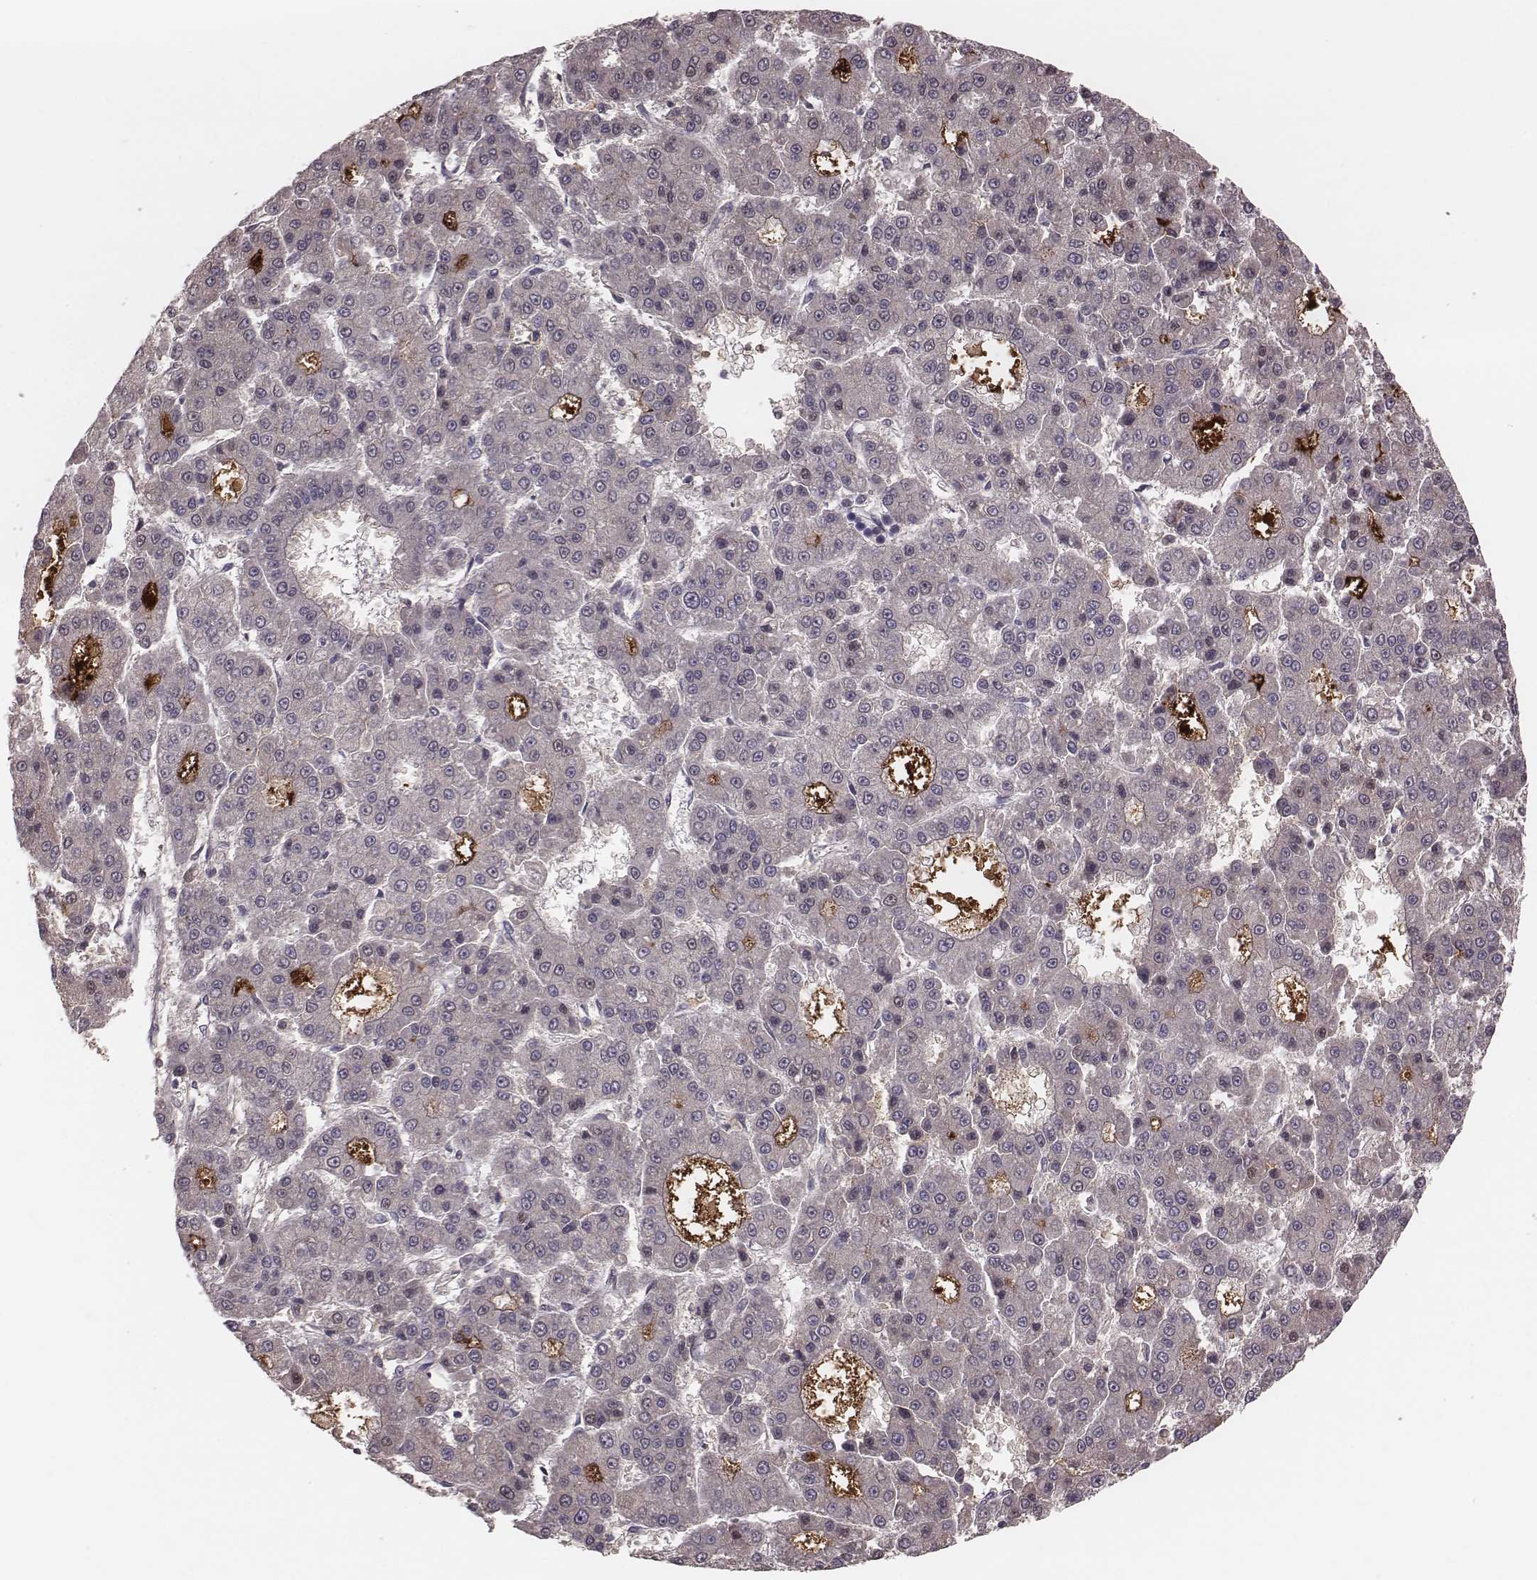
{"staining": {"intensity": "negative", "quantity": "none", "location": "none"}, "tissue": "liver cancer", "cell_type": "Tumor cells", "image_type": "cancer", "snomed": [{"axis": "morphology", "description": "Carcinoma, Hepatocellular, NOS"}, {"axis": "topography", "description": "Liver"}], "caption": "IHC histopathology image of neoplastic tissue: human liver cancer stained with DAB (3,3'-diaminobenzidine) exhibits no significant protein expression in tumor cells.", "gene": "CFTR", "patient": {"sex": "male", "age": 70}}